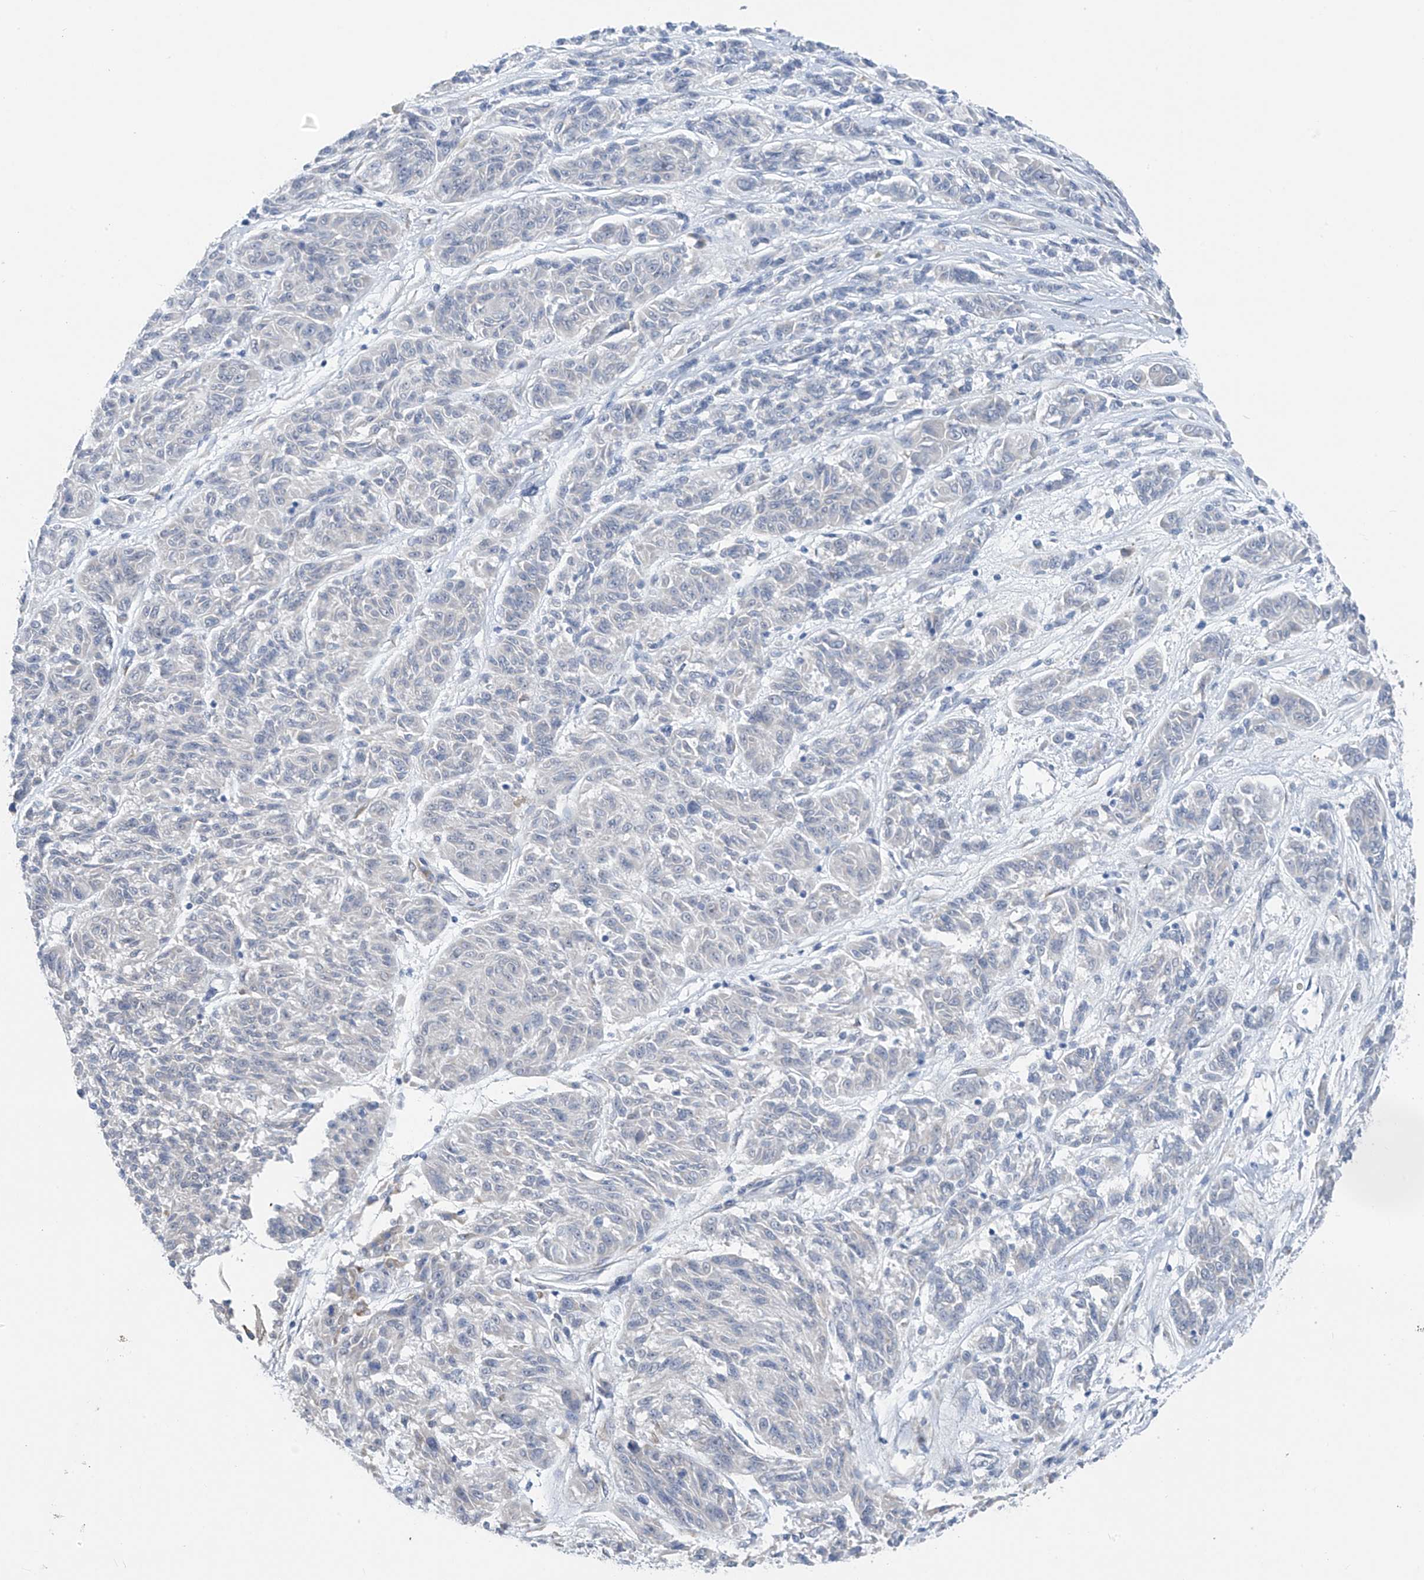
{"staining": {"intensity": "negative", "quantity": "none", "location": "none"}, "tissue": "melanoma", "cell_type": "Tumor cells", "image_type": "cancer", "snomed": [{"axis": "morphology", "description": "Malignant melanoma, NOS"}, {"axis": "topography", "description": "Skin"}], "caption": "IHC of human melanoma exhibits no expression in tumor cells. (DAB (3,3'-diaminobenzidine) IHC visualized using brightfield microscopy, high magnification).", "gene": "CYP4V2", "patient": {"sex": "male", "age": 53}}